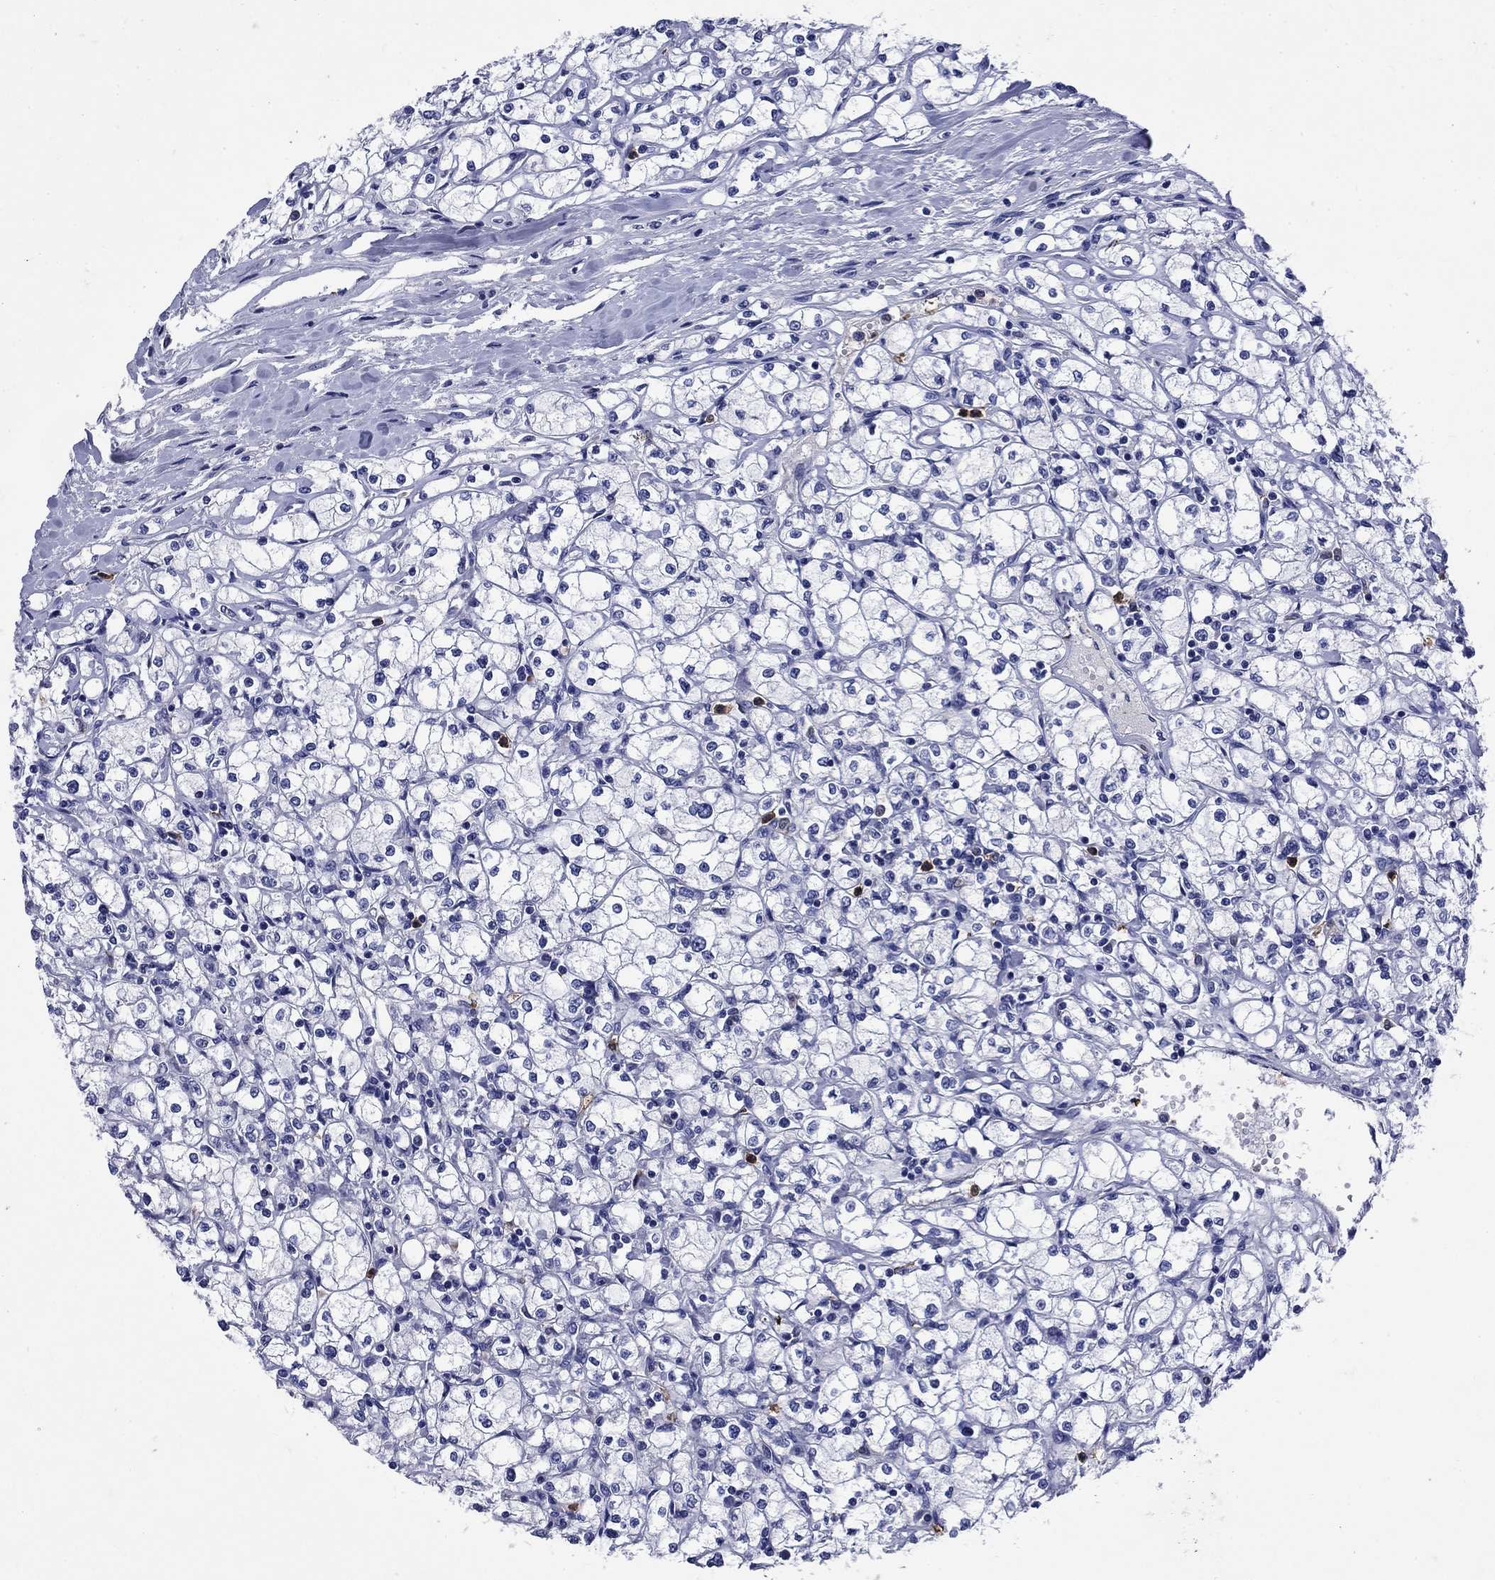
{"staining": {"intensity": "negative", "quantity": "none", "location": "none"}, "tissue": "renal cancer", "cell_type": "Tumor cells", "image_type": "cancer", "snomed": [{"axis": "morphology", "description": "Adenocarcinoma, NOS"}, {"axis": "topography", "description": "Kidney"}], "caption": "Human renal adenocarcinoma stained for a protein using immunohistochemistry (IHC) shows no positivity in tumor cells.", "gene": "TFR2", "patient": {"sex": "male", "age": 67}}